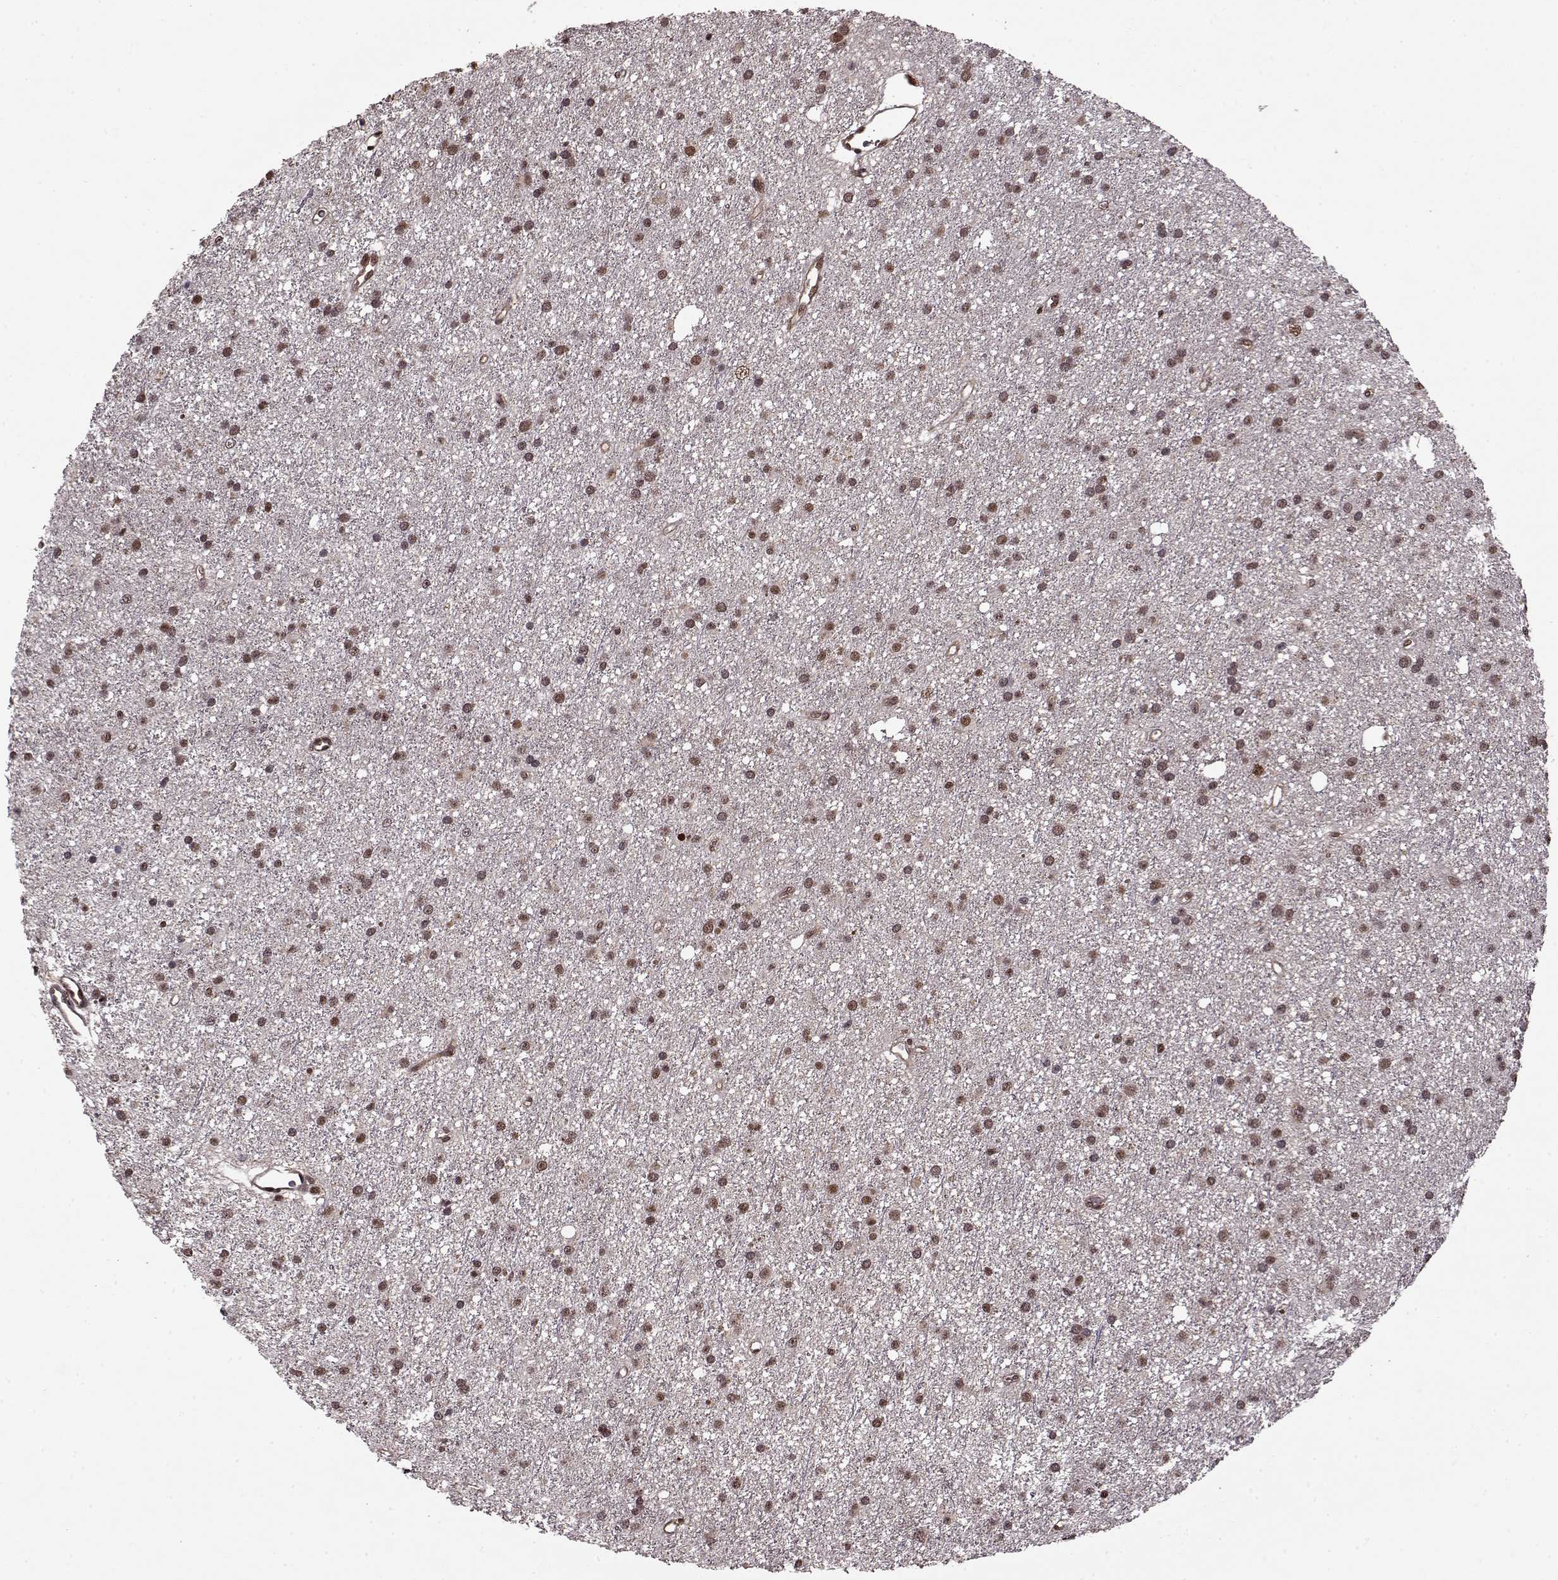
{"staining": {"intensity": "moderate", "quantity": "<25%", "location": "nuclear"}, "tissue": "glioma", "cell_type": "Tumor cells", "image_type": "cancer", "snomed": [{"axis": "morphology", "description": "Glioma, malignant, Low grade"}, {"axis": "topography", "description": "Brain"}], "caption": "A brown stain highlights moderate nuclear positivity of a protein in glioma tumor cells.", "gene": "PSMA7", "patient": {"sex": "male", "age": 27}}